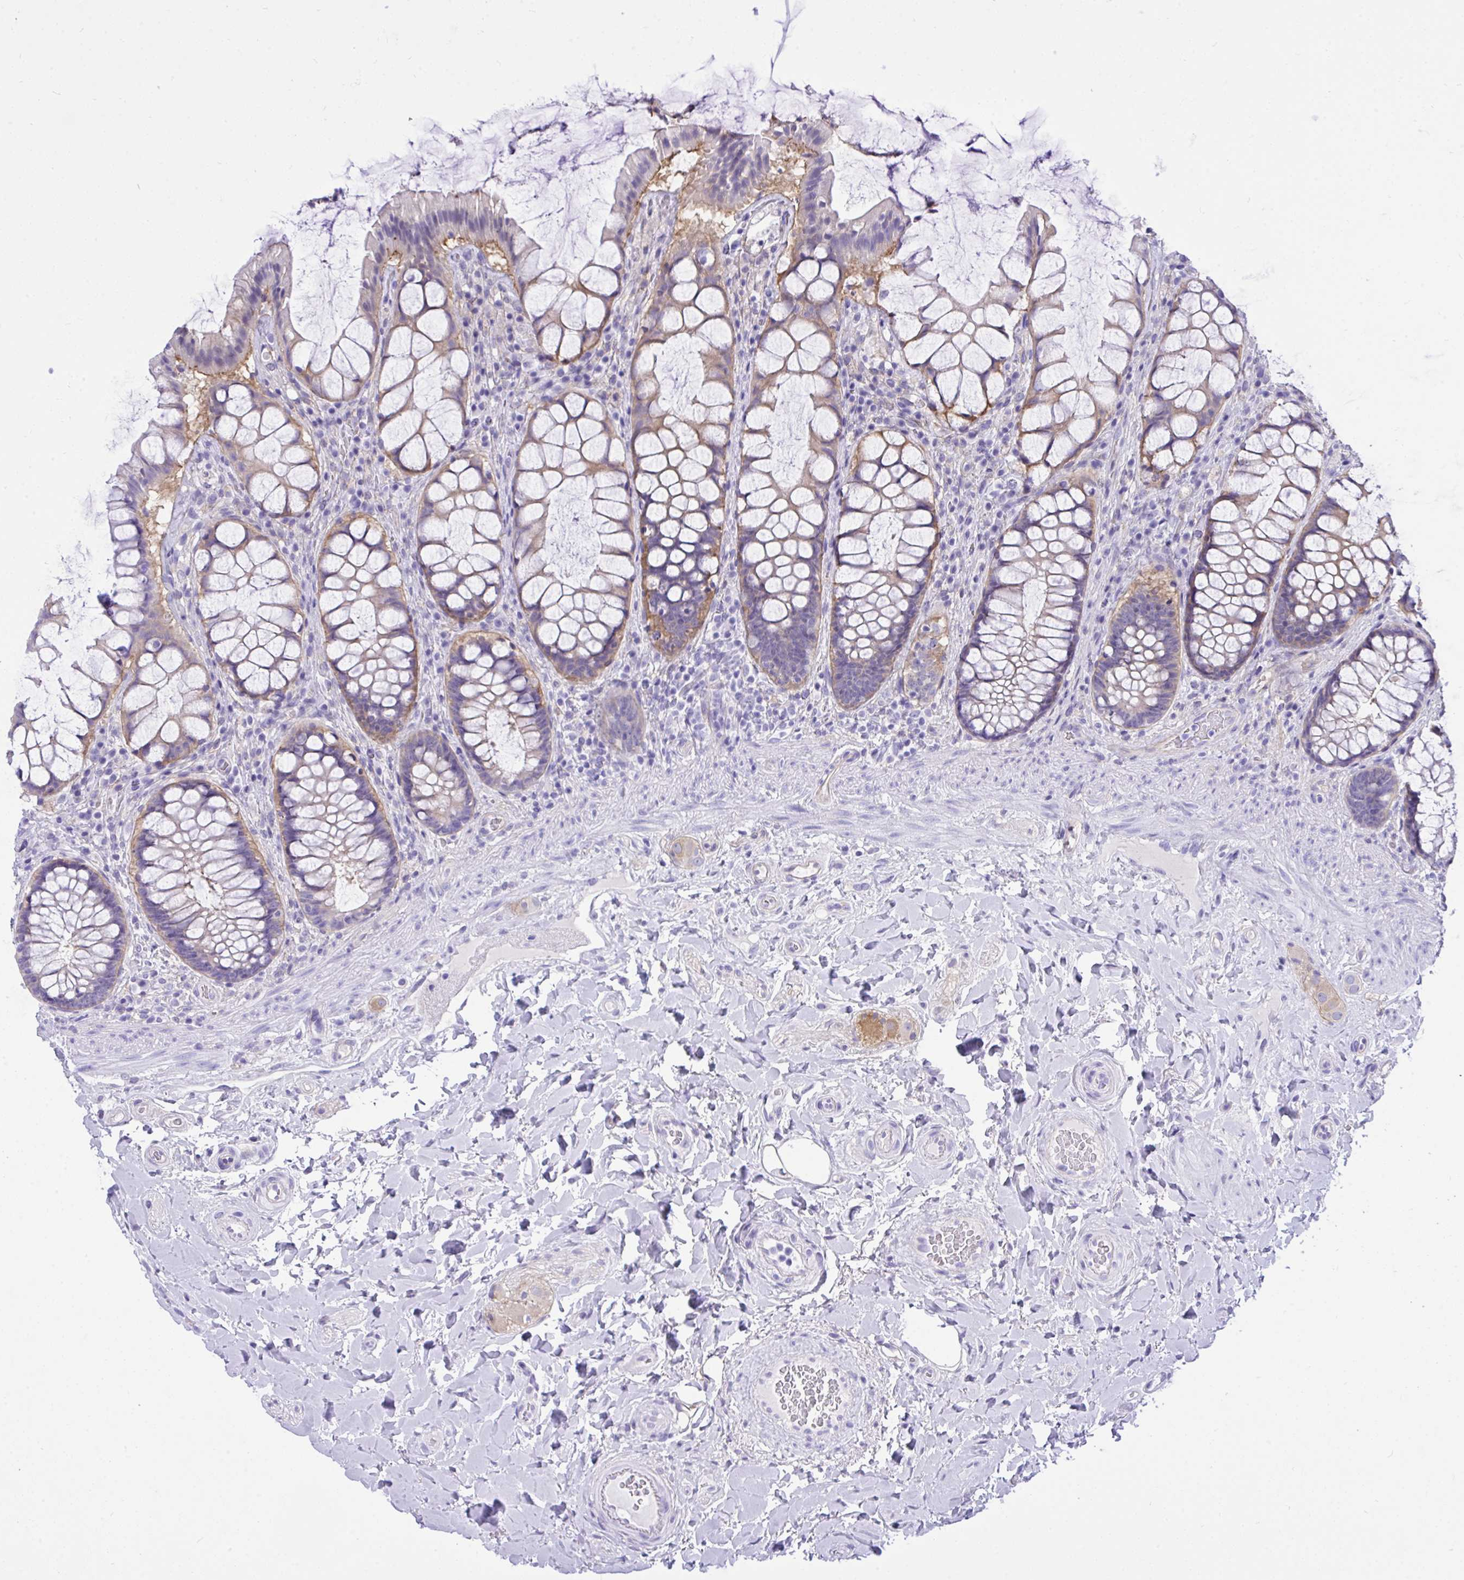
{"staining": {"intensity": "weak", "quantity": "25%-75%", "location": "cytoplasmic/membranous"}, "tissue": "rectum", "cell_type": "Glandular cells", "image_type": "normal", "snomed": [{"axis": "morphology", "description": "Normal tissue, NOS"}, {"axis": "topography", "description": "Rectum"}], "caption": "Immunohistochemical staining of normal rectum demonstrates low levels of weak cytoplasmic/membranous positivity in approximately 25%-75% of glandular cells.", "gene": "TLN2", "patient": {"sex": "female", "age": 58}}